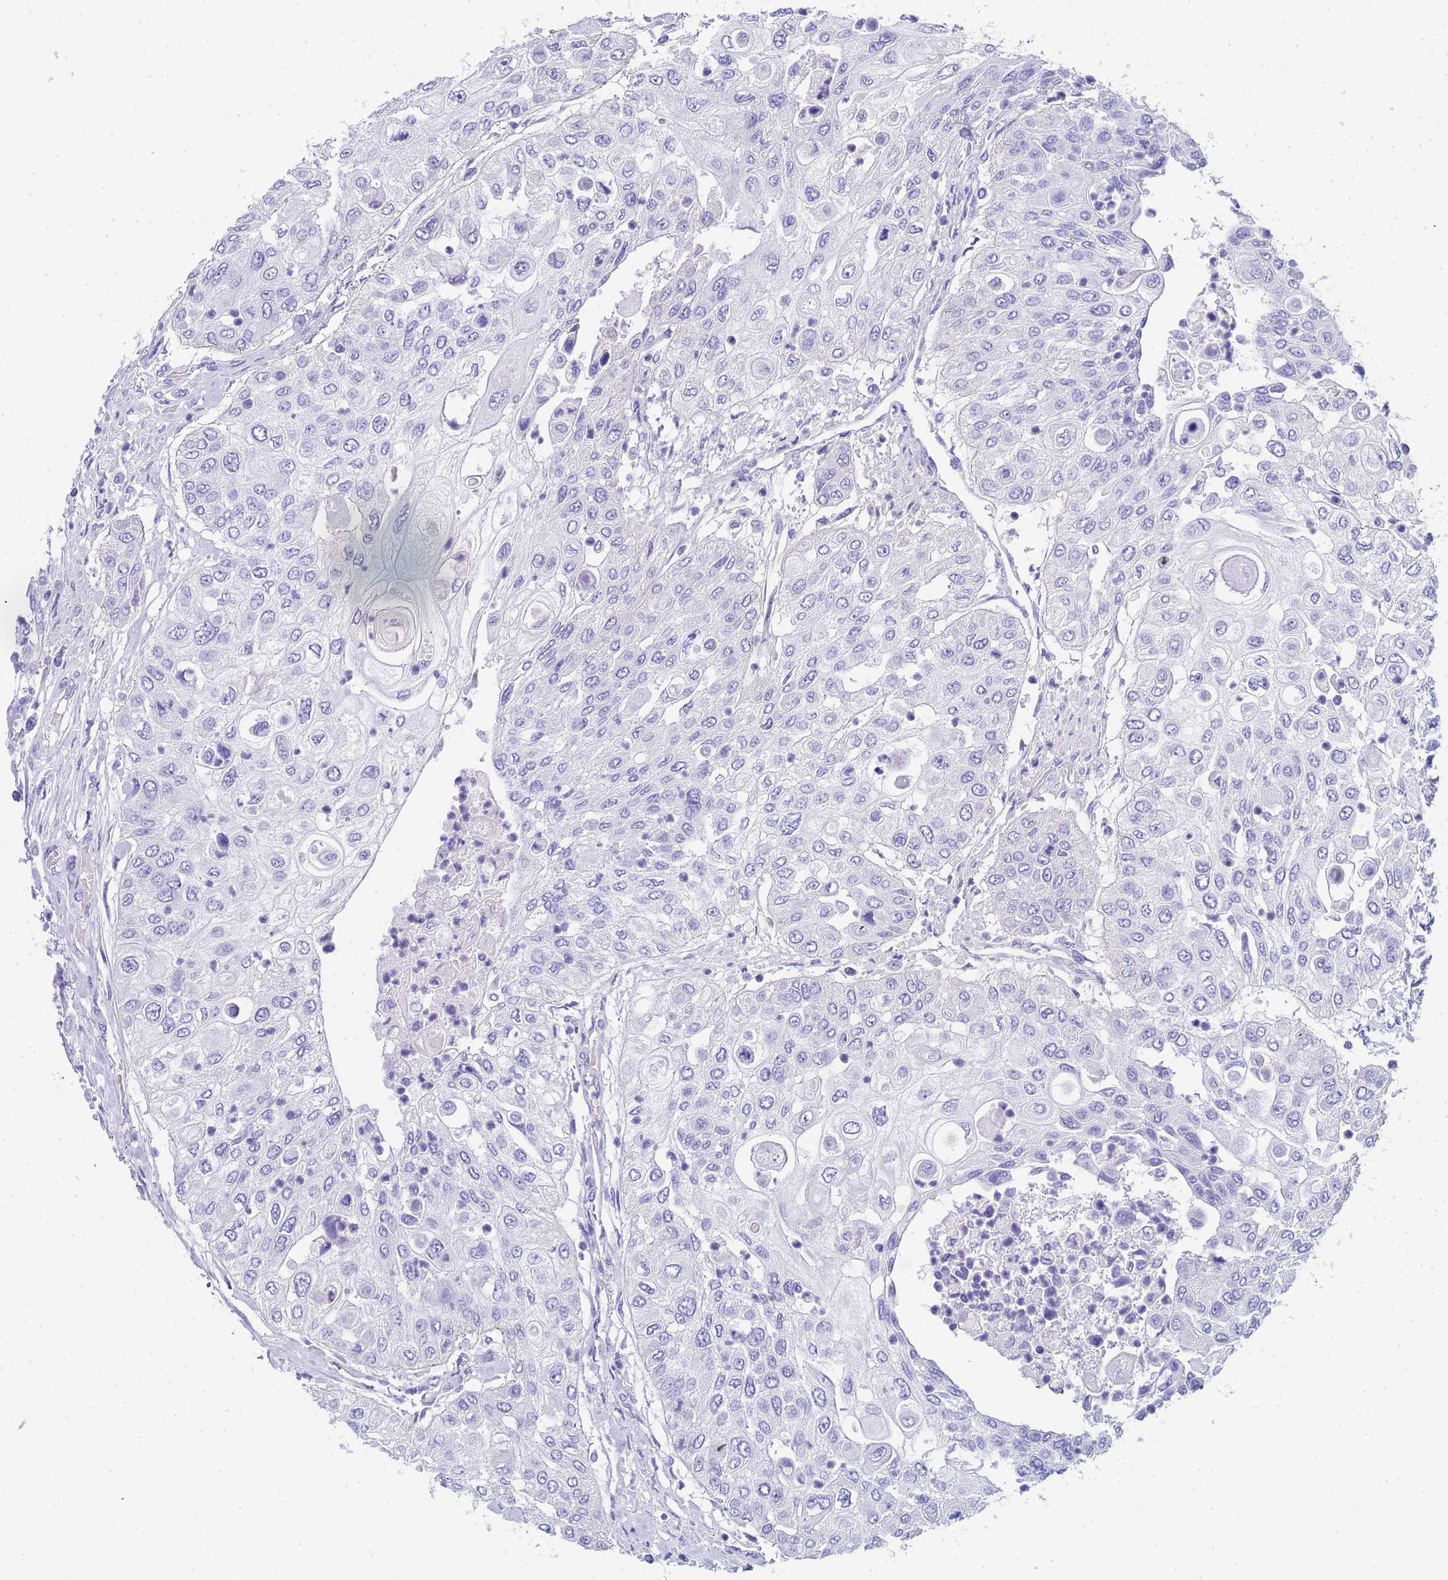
{"staining": {"intensity": "negative", "quantity": "none", "location": "none"}, "tissue": "urothelial cancer", "cell_type": "Tumor cells", "image_type": "cancer", "snomed": [{"axis": "morphology", "description": "Urothelial carcinoma, High grade"}, {"axis": "topography", "description": "Urinary bladder"}], "caption": "Tumor cells show no significant positivity in high-grade urothelial carcinoma.", "gene": "CTRC", "patient": {"sex": "female", "age": 79}}